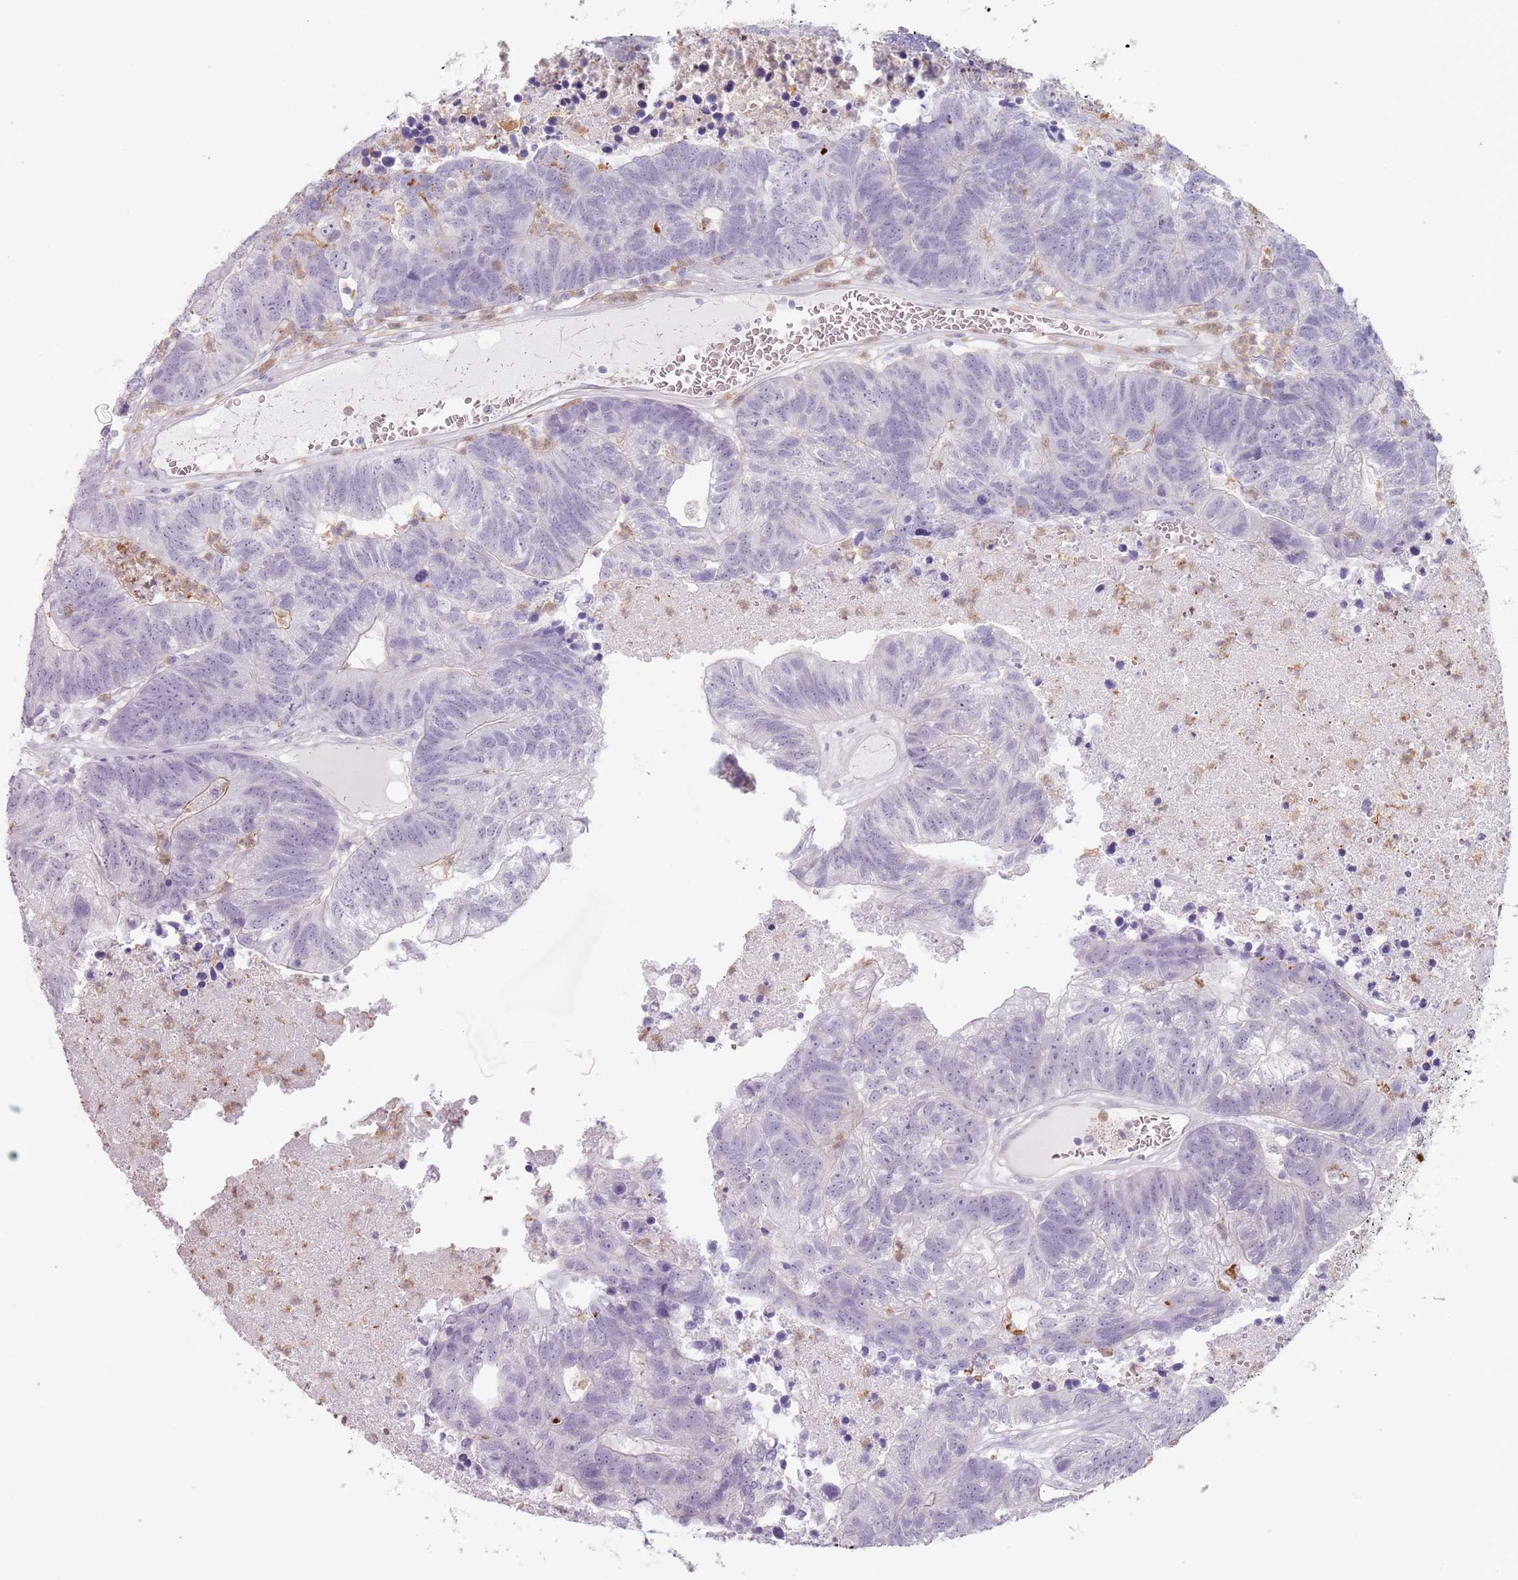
{"staining": {"intensity": "negative", "quantity": "none", "location": "none"}, "tissue": "colorectal cancer", "cell_type": "Tumor cells", "image_type": "cancer", "snomed": [{"axis": "morphology", "description": "Adenocarcinoma, NOS"}, {"axis": "topography", "description": "Colon"}], "caption": "Tumor cells are negative for protein expression in human colorectal adenocarcinoma. The staining was performed using DAB (3,3'-diaminobenzidine) to visualize the protein expression in brown, while the nuclei were stained in blue with hematoxylin (Magnification: 20x).", "gene": "ZNF584", "patient": {"sex": "female", "age": 48}}